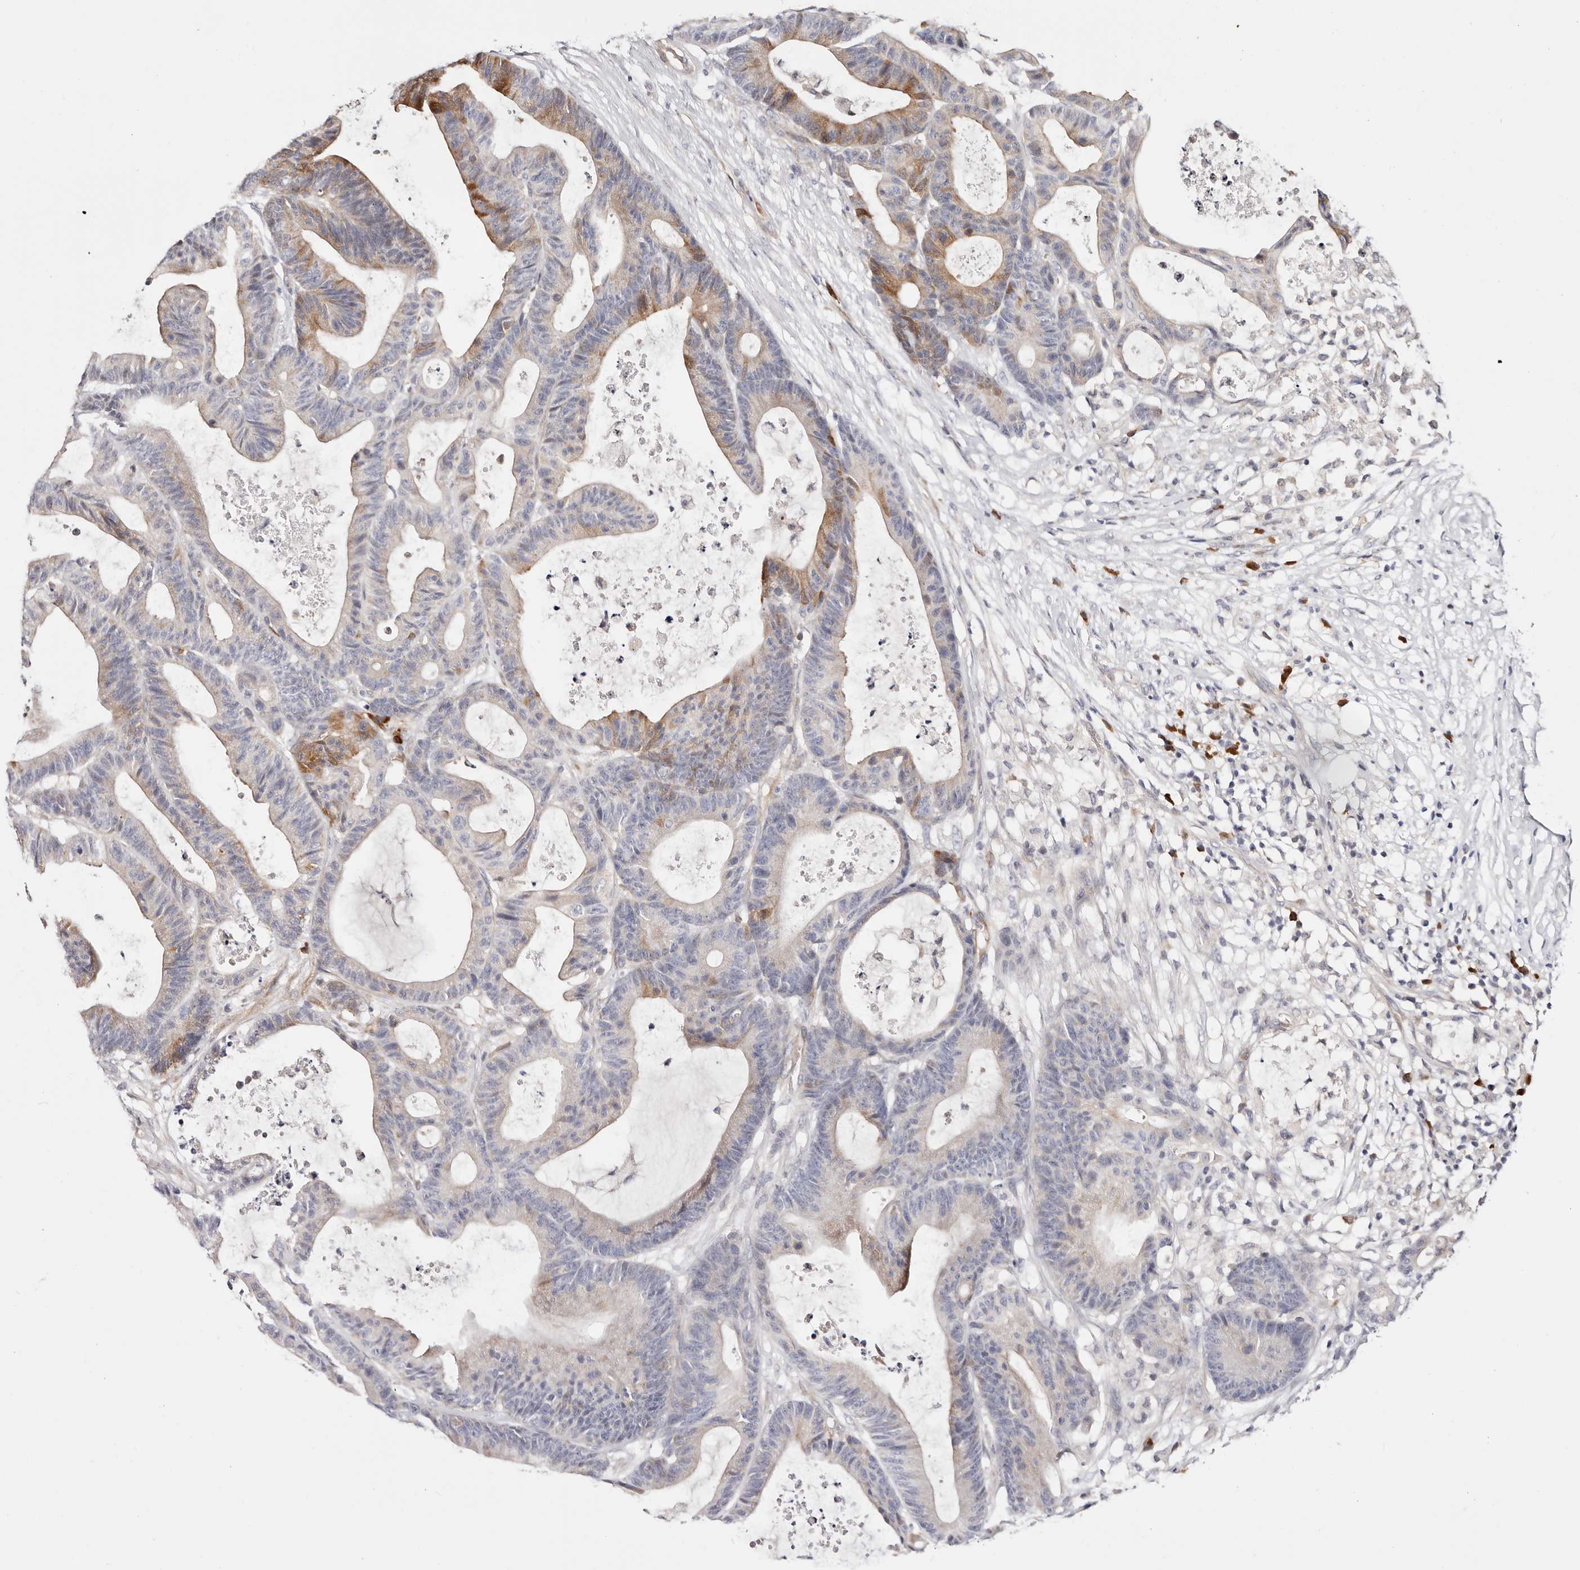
{"staining": {"intensity": "moderate", "quantity": "<25%", "location": "cytoplasmic/membranous"}, "tissue": "colorectal cancer", "cell_type": "Tumor cells", "image_type": "cancer", "snomed": [{"axis": "morphology", "description": "Adenocarcinoma, NOS"}, {"axis": "topography", "description": "Colon"}], "caption": "Immunohistochemistry (IHC) image of adenocarcinoma (colorectal) stained for a protein (brown), which displays low levels of moderate cytoplasmic/membranous positivity in about <25% of tumor cells.", "gene": "GFOD1", "patient": {"sex": "female", "age": 84}}